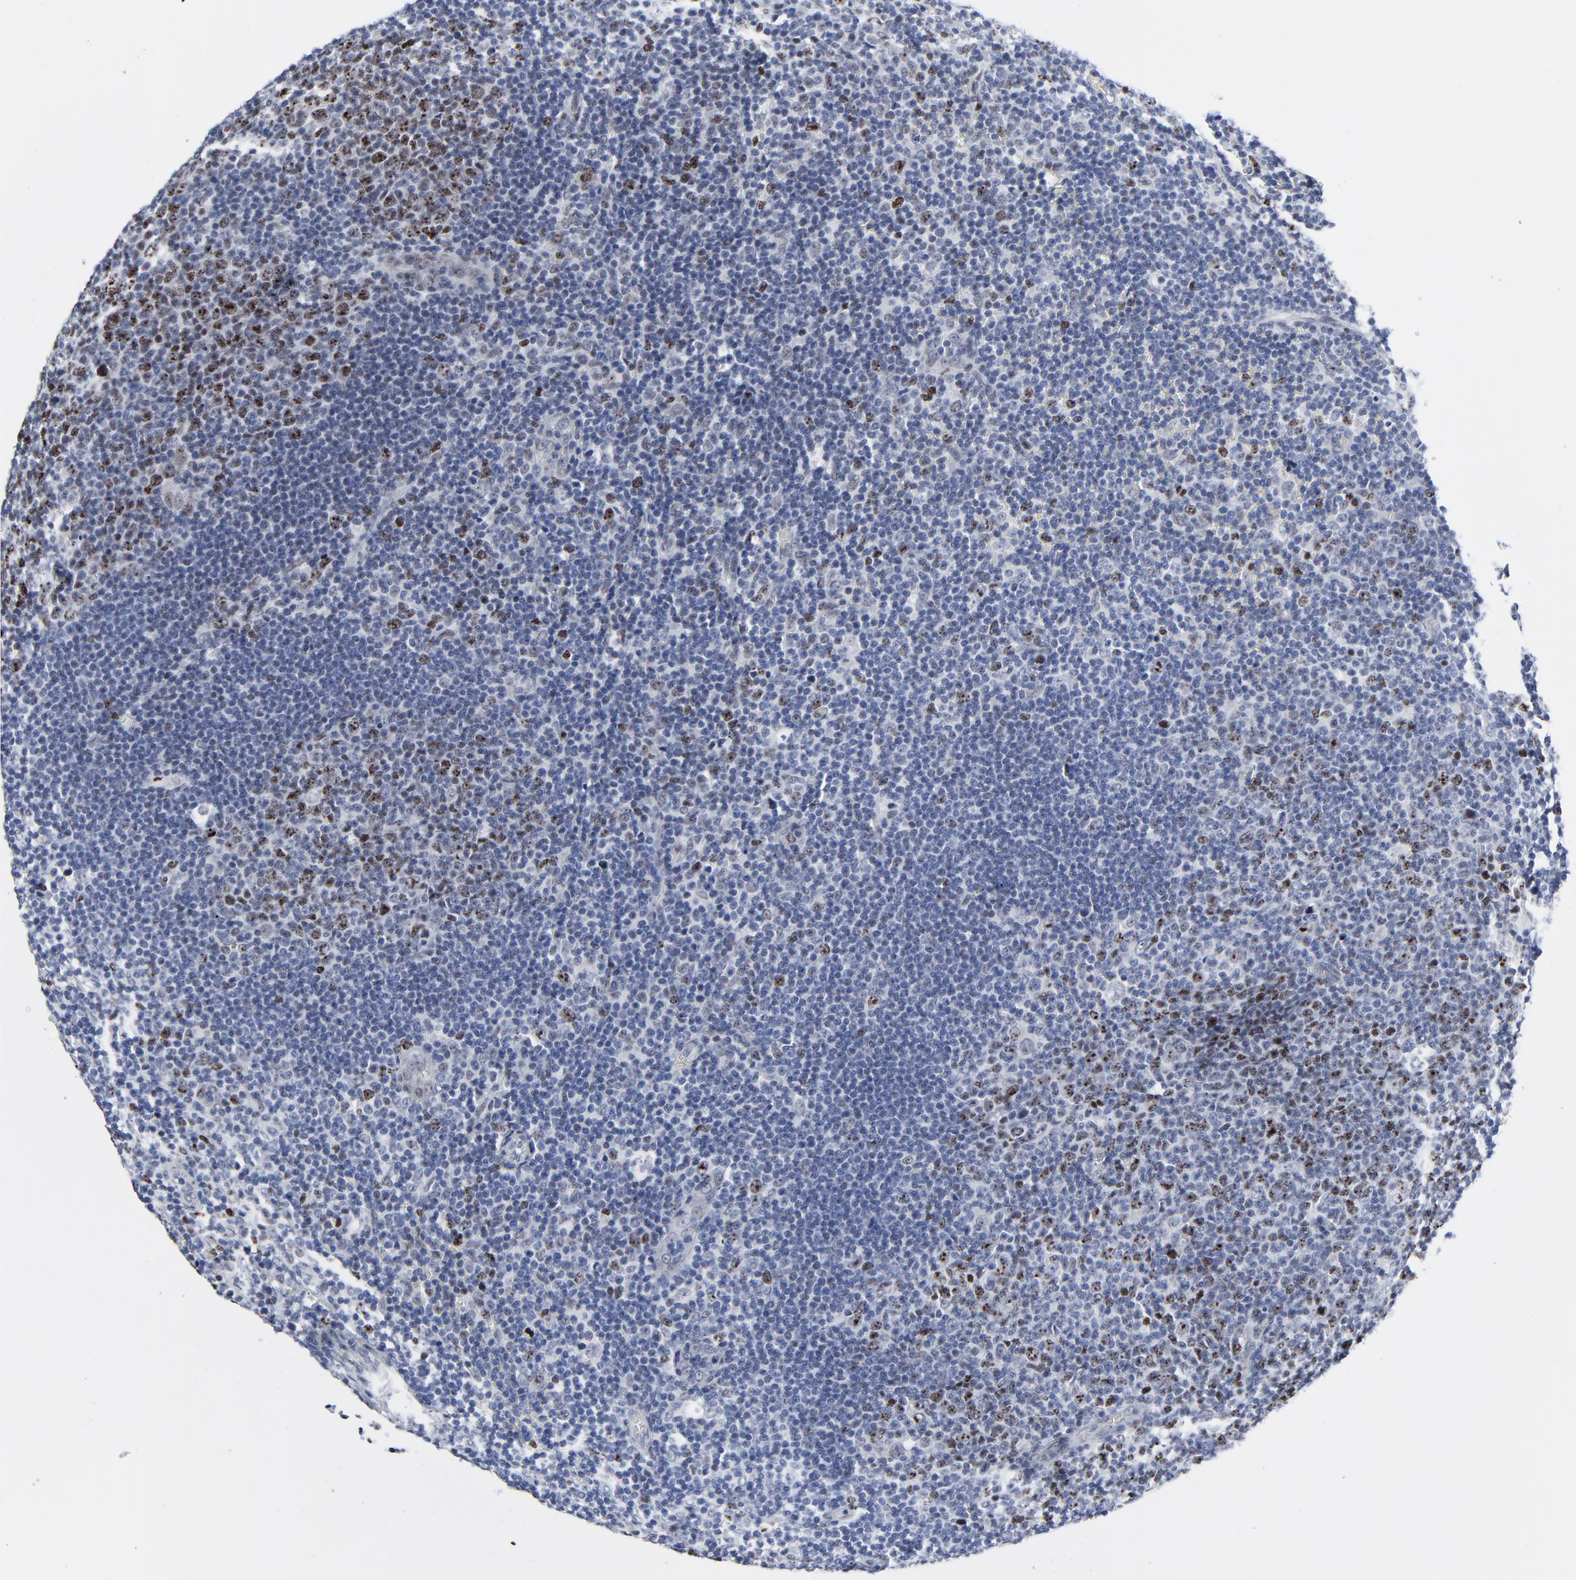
{"staining": {"intensity": "moderate", "quantity": "25%-75%", "location": "nuclear"}, "tissue": "lymphoma", "cell_type": "Tumor cells", "image_type": "cancer", "snomed": [{"axis": "morphology", "description": "Malignant lymphoma, non-Hodgkin's type, Low grade"}, {"axis": "topography", "description": "Lymph node"}], "caption": "This histopathology image displays immunohistochemistry staining of human malignant lymphoma, non-Hodgkin's type (low-grade), with medium moderate nuclear positivity in about 25%-75% of tumor cells.", "gene": "ZNF589", "patient": {"sex": "male", "age": 74}}